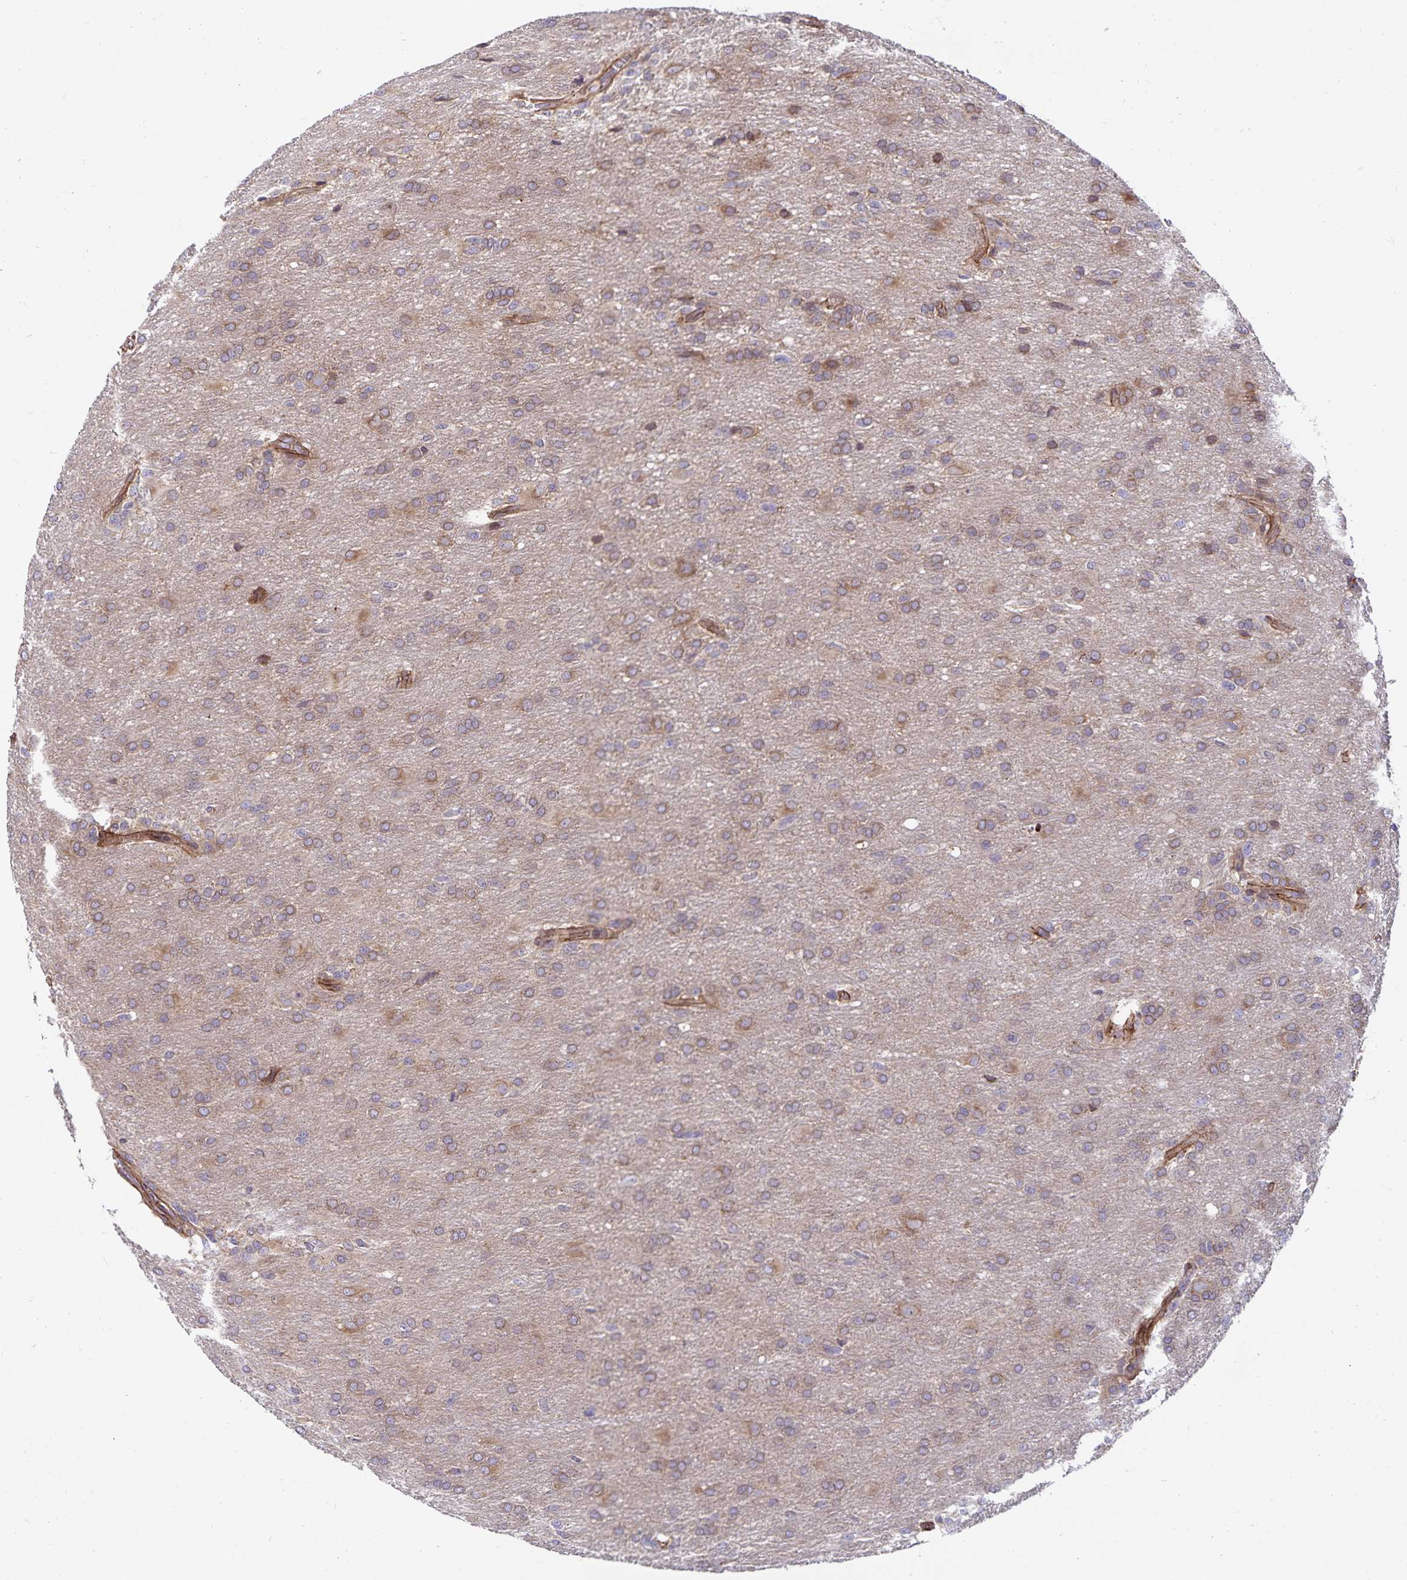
{"staining": {"intensity": "weak", "quantity": "25%-75%", "location": "cytoplasmic/membranous"}, "tissue": "glioma", "cell_type": "Tumor cells", "image_type": "cancer", "snomed": [{"axis": "morphology", "description": "Glioma, malignant, High grade"}, {"axis": "topography", "description": "Brain"}], "caption": "An IHC image of neoplastic tissue is shown. Protein staining in brown shows weak cytoplasmic/membranous positivity in glioma within tumor cells. The protein of interest is stained brown, and the nuclei are stained in blue (DAB IHC with brightfield microscopy, high magnification).", "gene": "SEC62", "patient": {"sex": "male", "age": 68}}